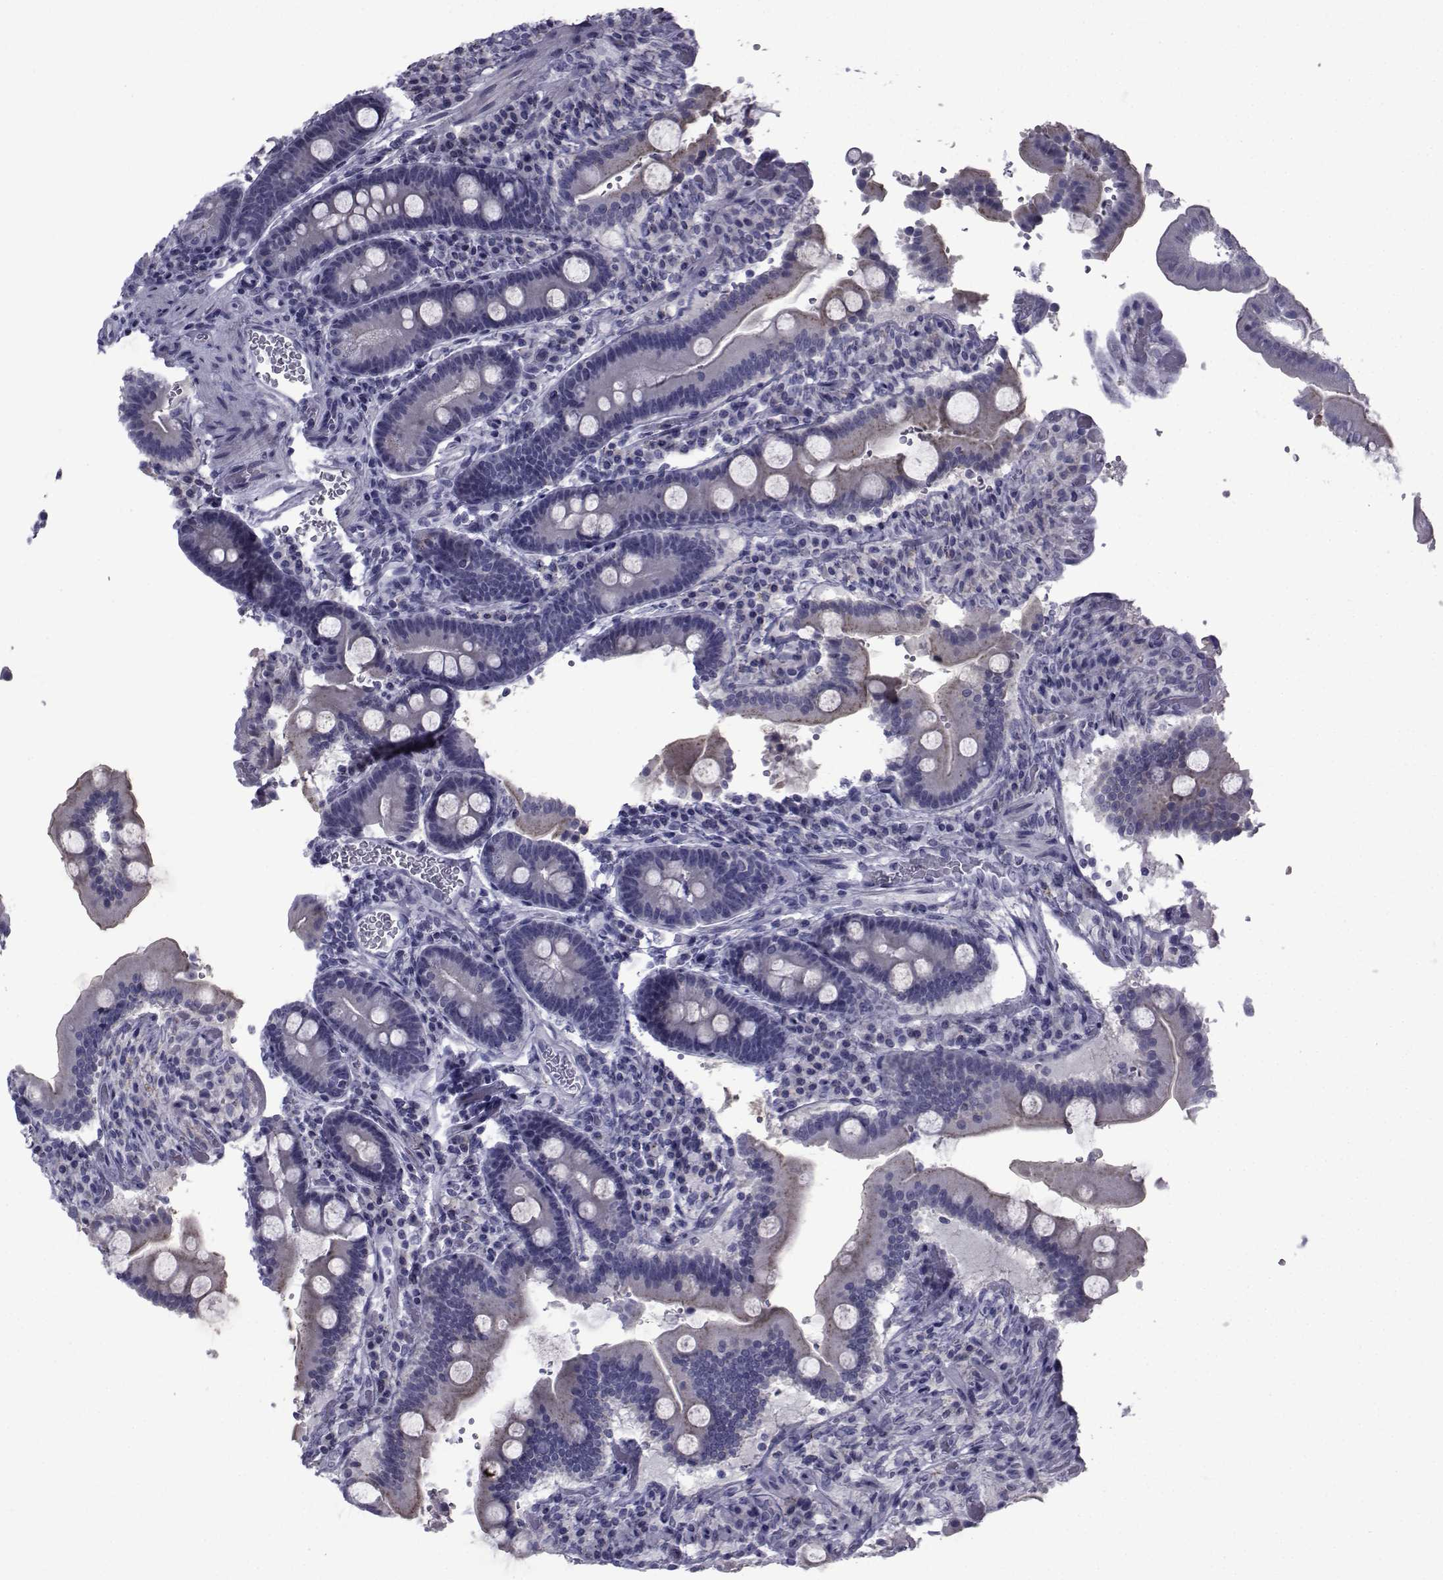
{"staining": {"intensity": "moderate", "quantity": "25%-75%", "location": "cytoplasmic/membranous"}, "tissue": "duodenum", "cell_type": "Glandular cells", "image_type": "normal", "snomed": [{"axis": "morphology", "description": "Normal tissue, NOS"}, {"axis": "topography", "description": "Duodenum"}], "caption": "Protein expression analysis of unremarkable duodenum displays moderate cytoplasmic/membranous staining in about 25%-75% of glandular cells. The staining was performed using DAB, with brown indicating positive protein expression. Nuclei are stained blue with hematoxylin.", "gene": "PDE6G", "patient": {"sex": "female", "age": 62}}